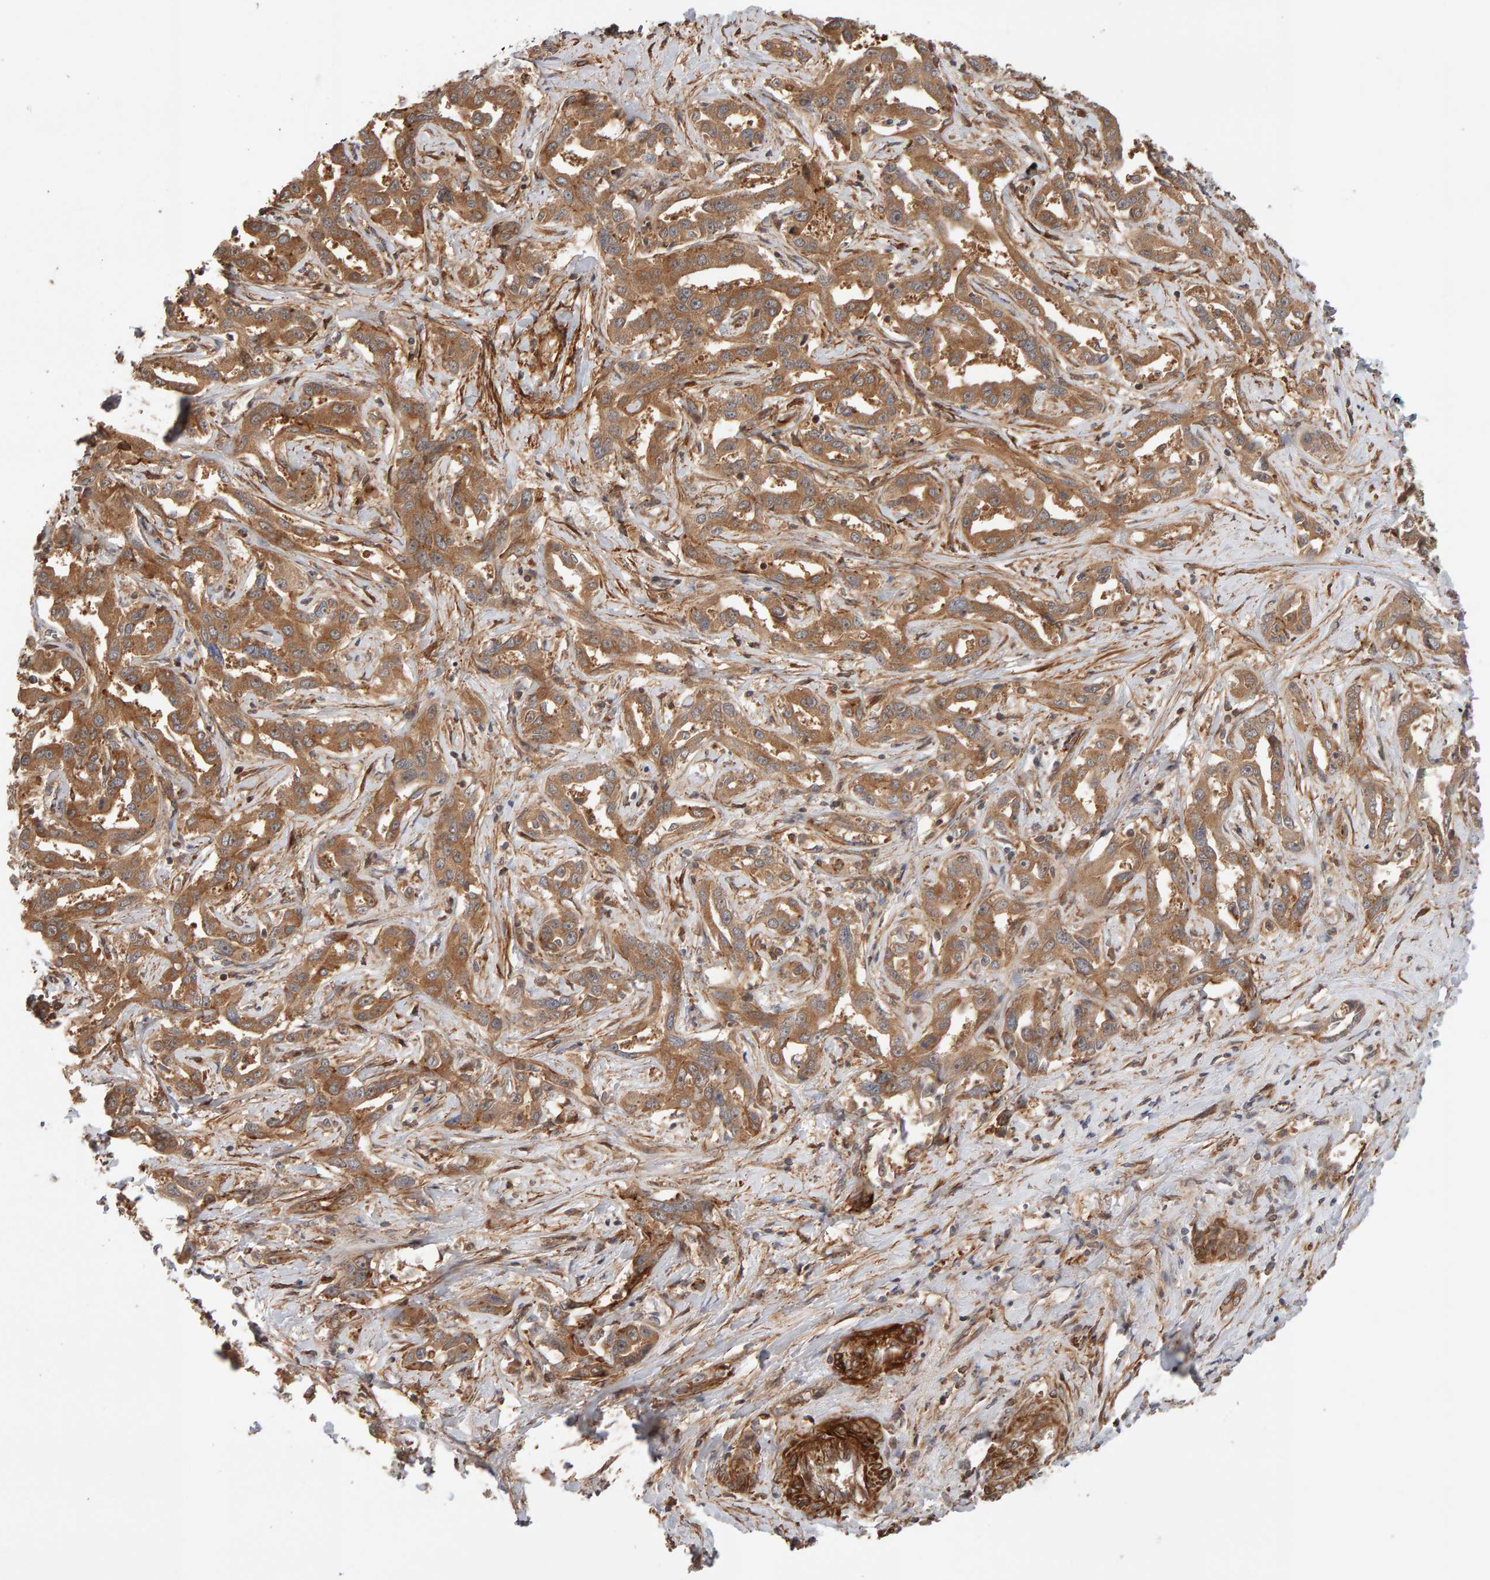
{"staining": {"intensity": "moderate", "quantity": ">75%", "location": "cytoplasmic/membranous"}, "tissue": "liver cancer", "cell_type": "Tumor cells", "image_type": "cancer", "snomed": [{"axis": "morphology", "description": "Cholangiocarcinoma"}, {"axis": "topography", "description": "Liver"}], "caption": "Cholangiocarcinoma (liver) tissue demonstrates moderate cytoplasmic/membranous expression in about >75% of tumor cells, visualized by immunohistochemistry. (Stains: DAB in brown, nuclei in blue, Microscopy: brightfield microscopy at high magnification).", "gene": "SYNRG", "patient": {"sex": "male", "age": 59}}